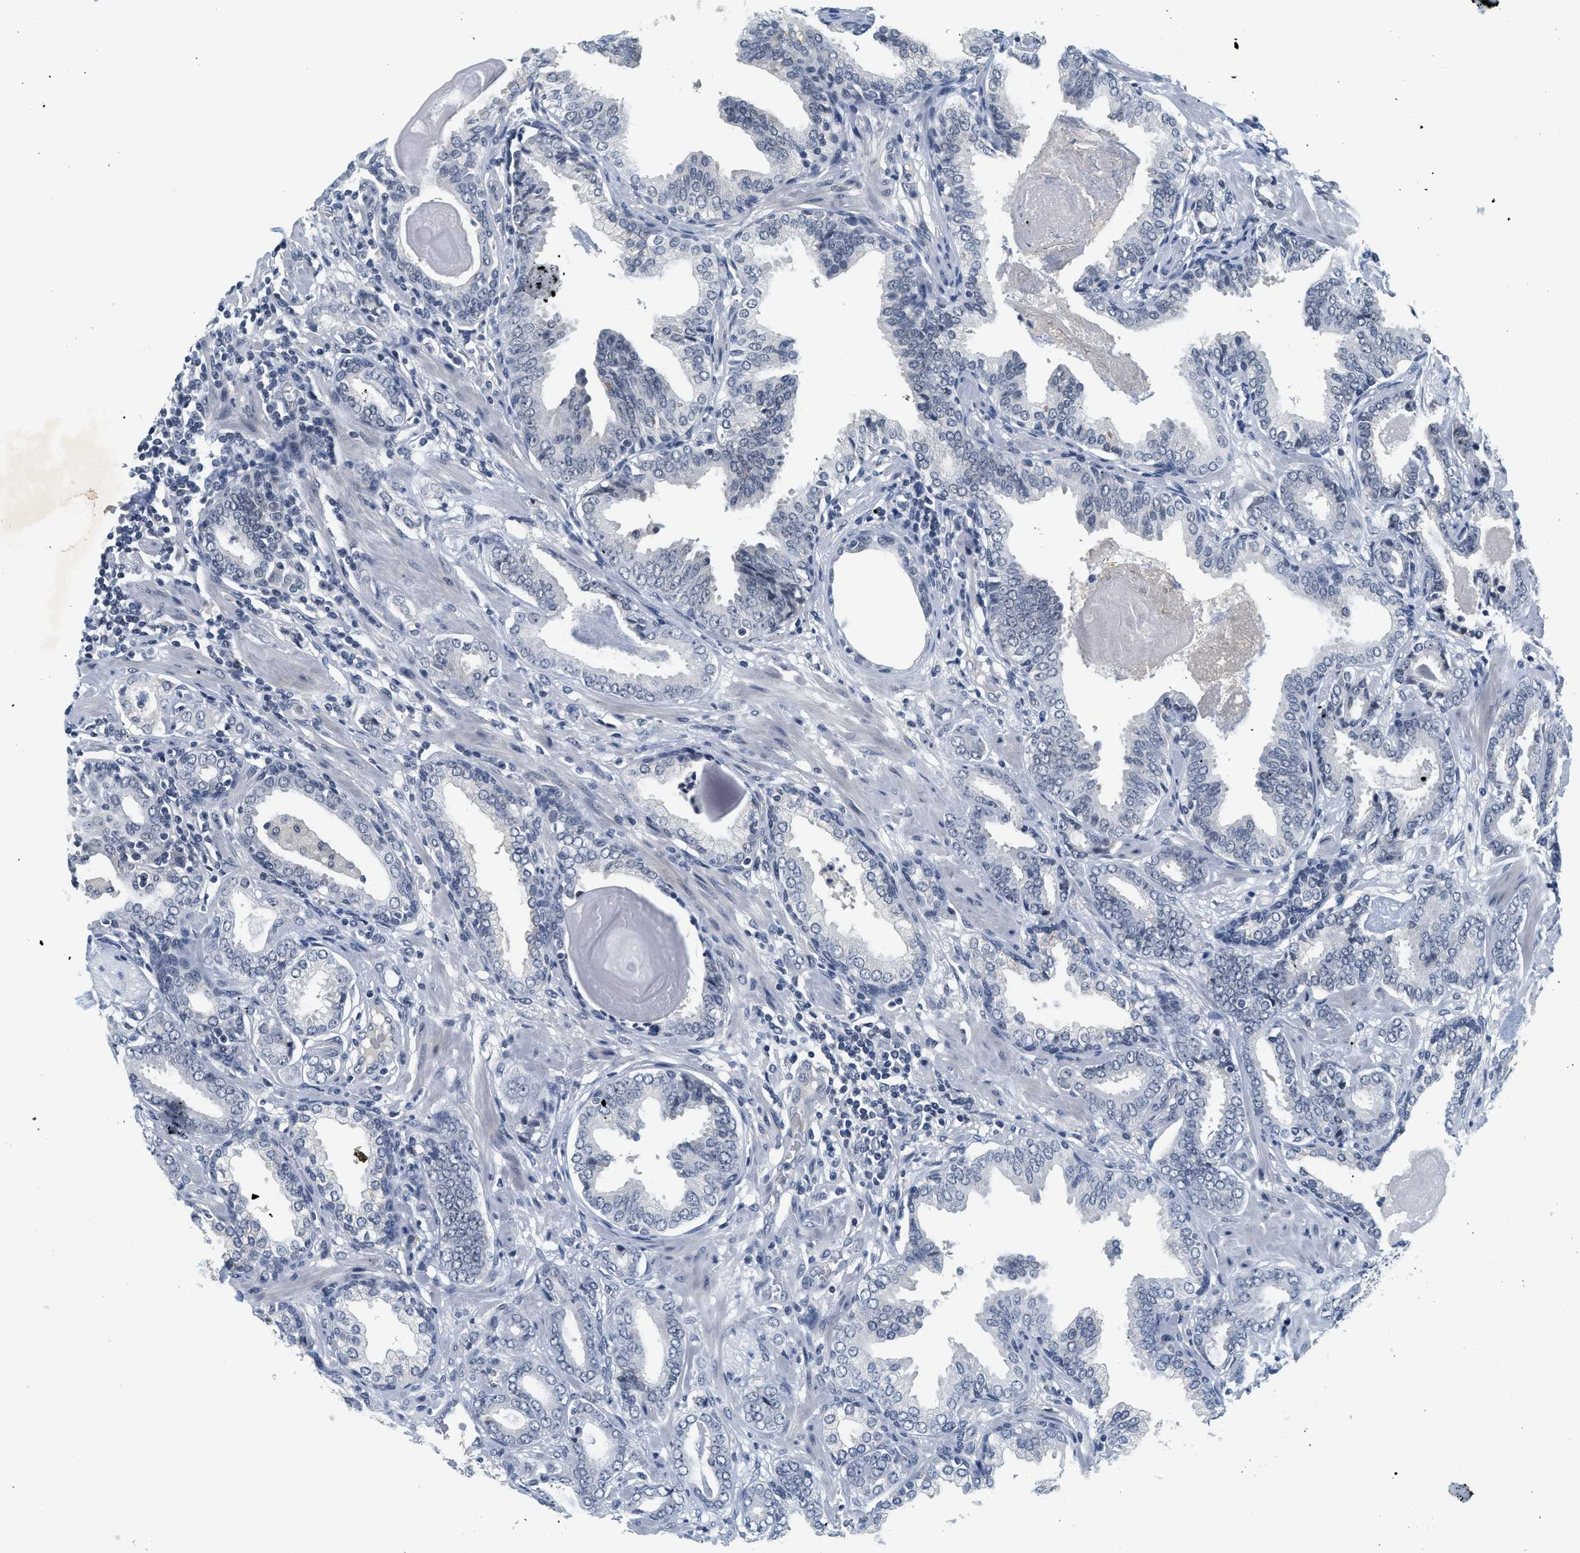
{"staining": {"intensity": "negative", "quantity": "none", "location": "none"}, "tissue": "prostate cancer", "cell_type": "Tumor cells", "image_type": "cancer", "snomed": [{"axis": "morphology", "description": "Adenocarcinoma, Low grade"}, {"axis": "topography", "description": "Prostate"}], "caption": "Tumor cells show no significant positivity in prostate cancer.", "gene": "MZF1", "patient": {"sex": "male", "age": 53}}